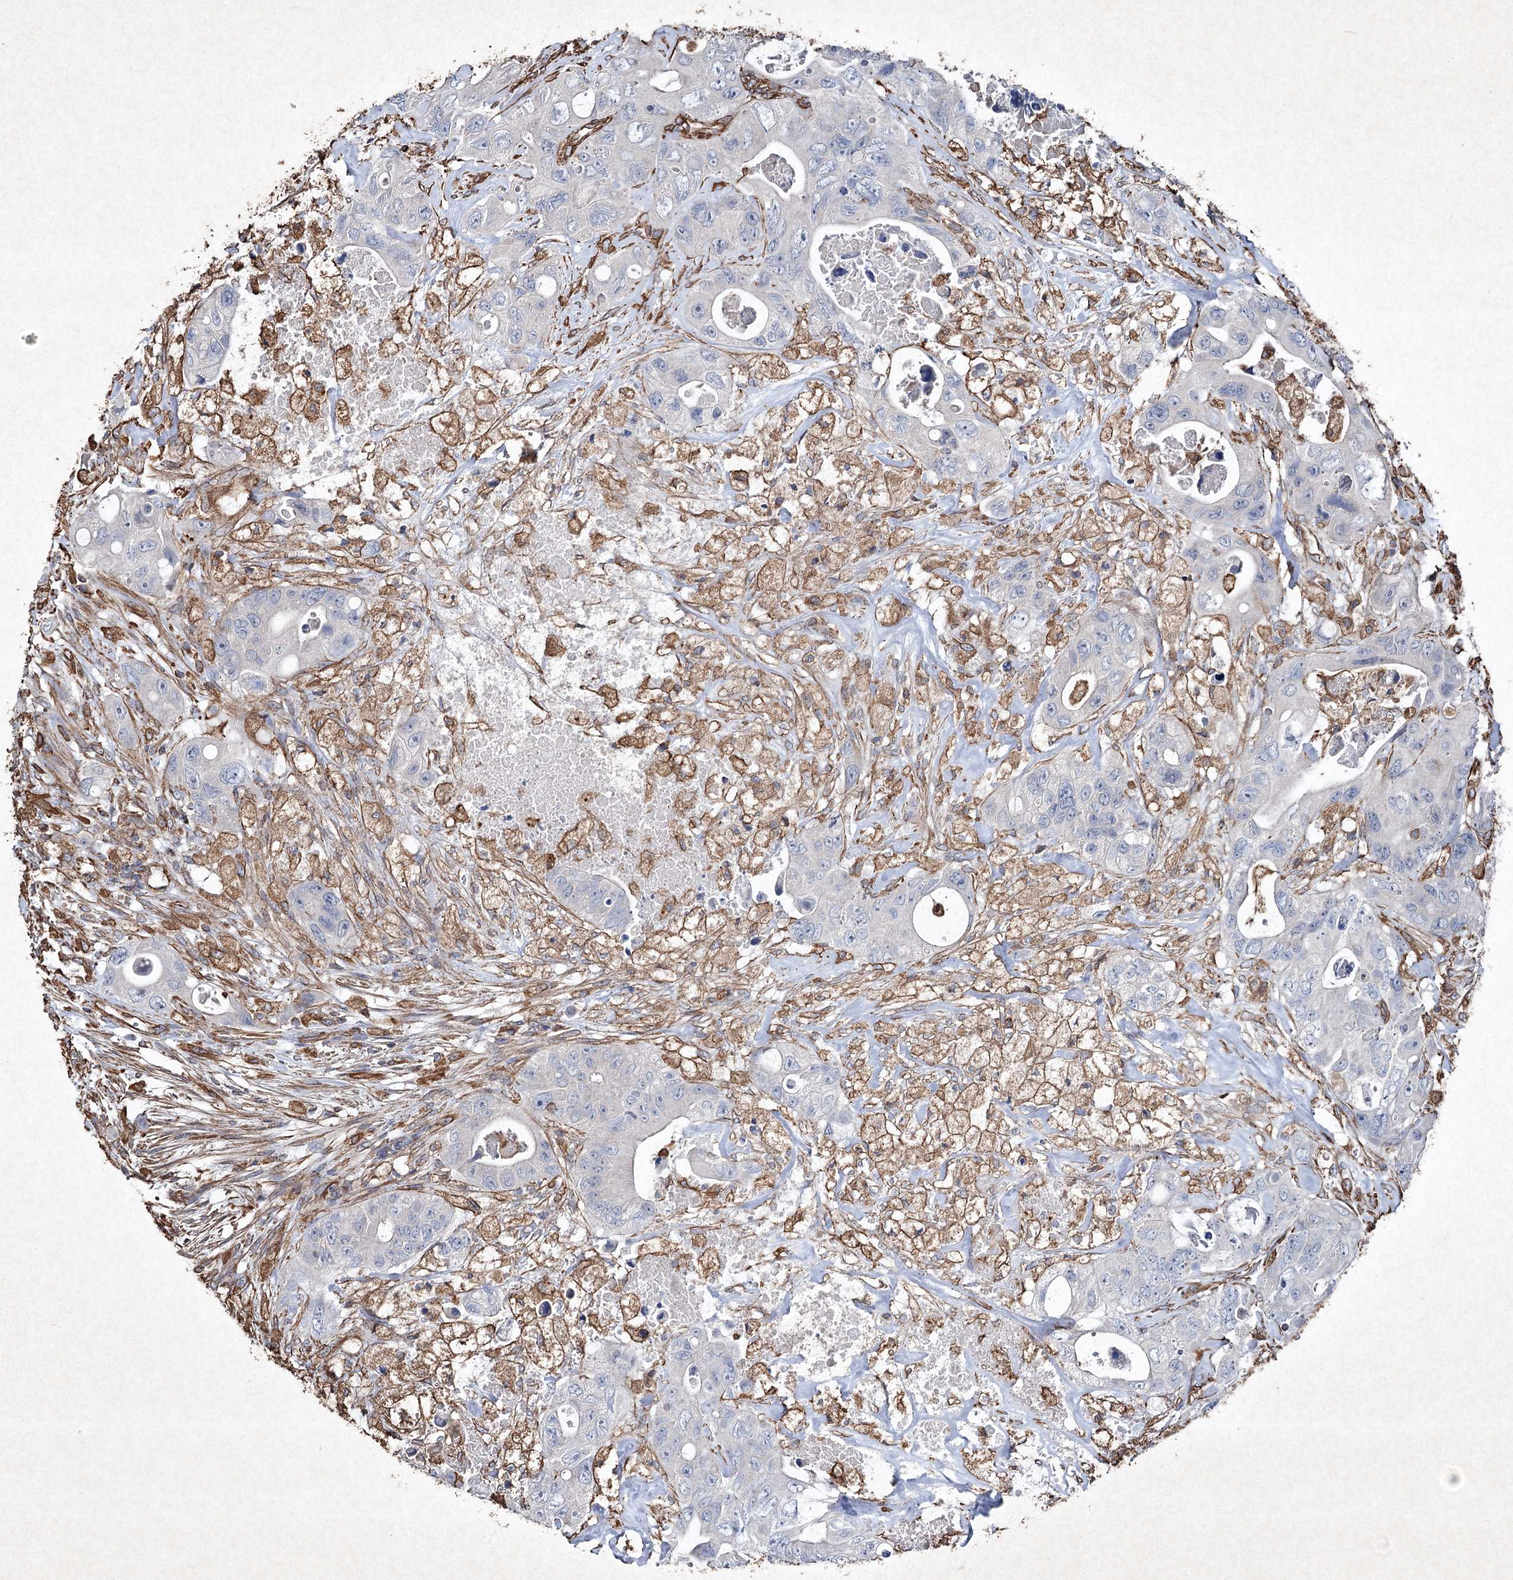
{"staining": {"intensity": "negative", "quantity": "none", "location": "none"}, "tissue": "colorectal cancer", "cell_type": "Tumor cells", "image_type": "cancer", "snomed": [{"axis": "morphology", "description": "Adenocarcinoma, NOS"}, {"axis": "topography", "description": "Colon"}], "caption": "IHC of human colorectal cancer (adenocarcinoma) shows no staining in tumor cells. (Brightfield microscopy of DAB (3,3'-diaminobenzidine) immunohistochemistry at high magnification).", "gene": "CLEC4M", "patient": {"sex": "female", "age": 46}}